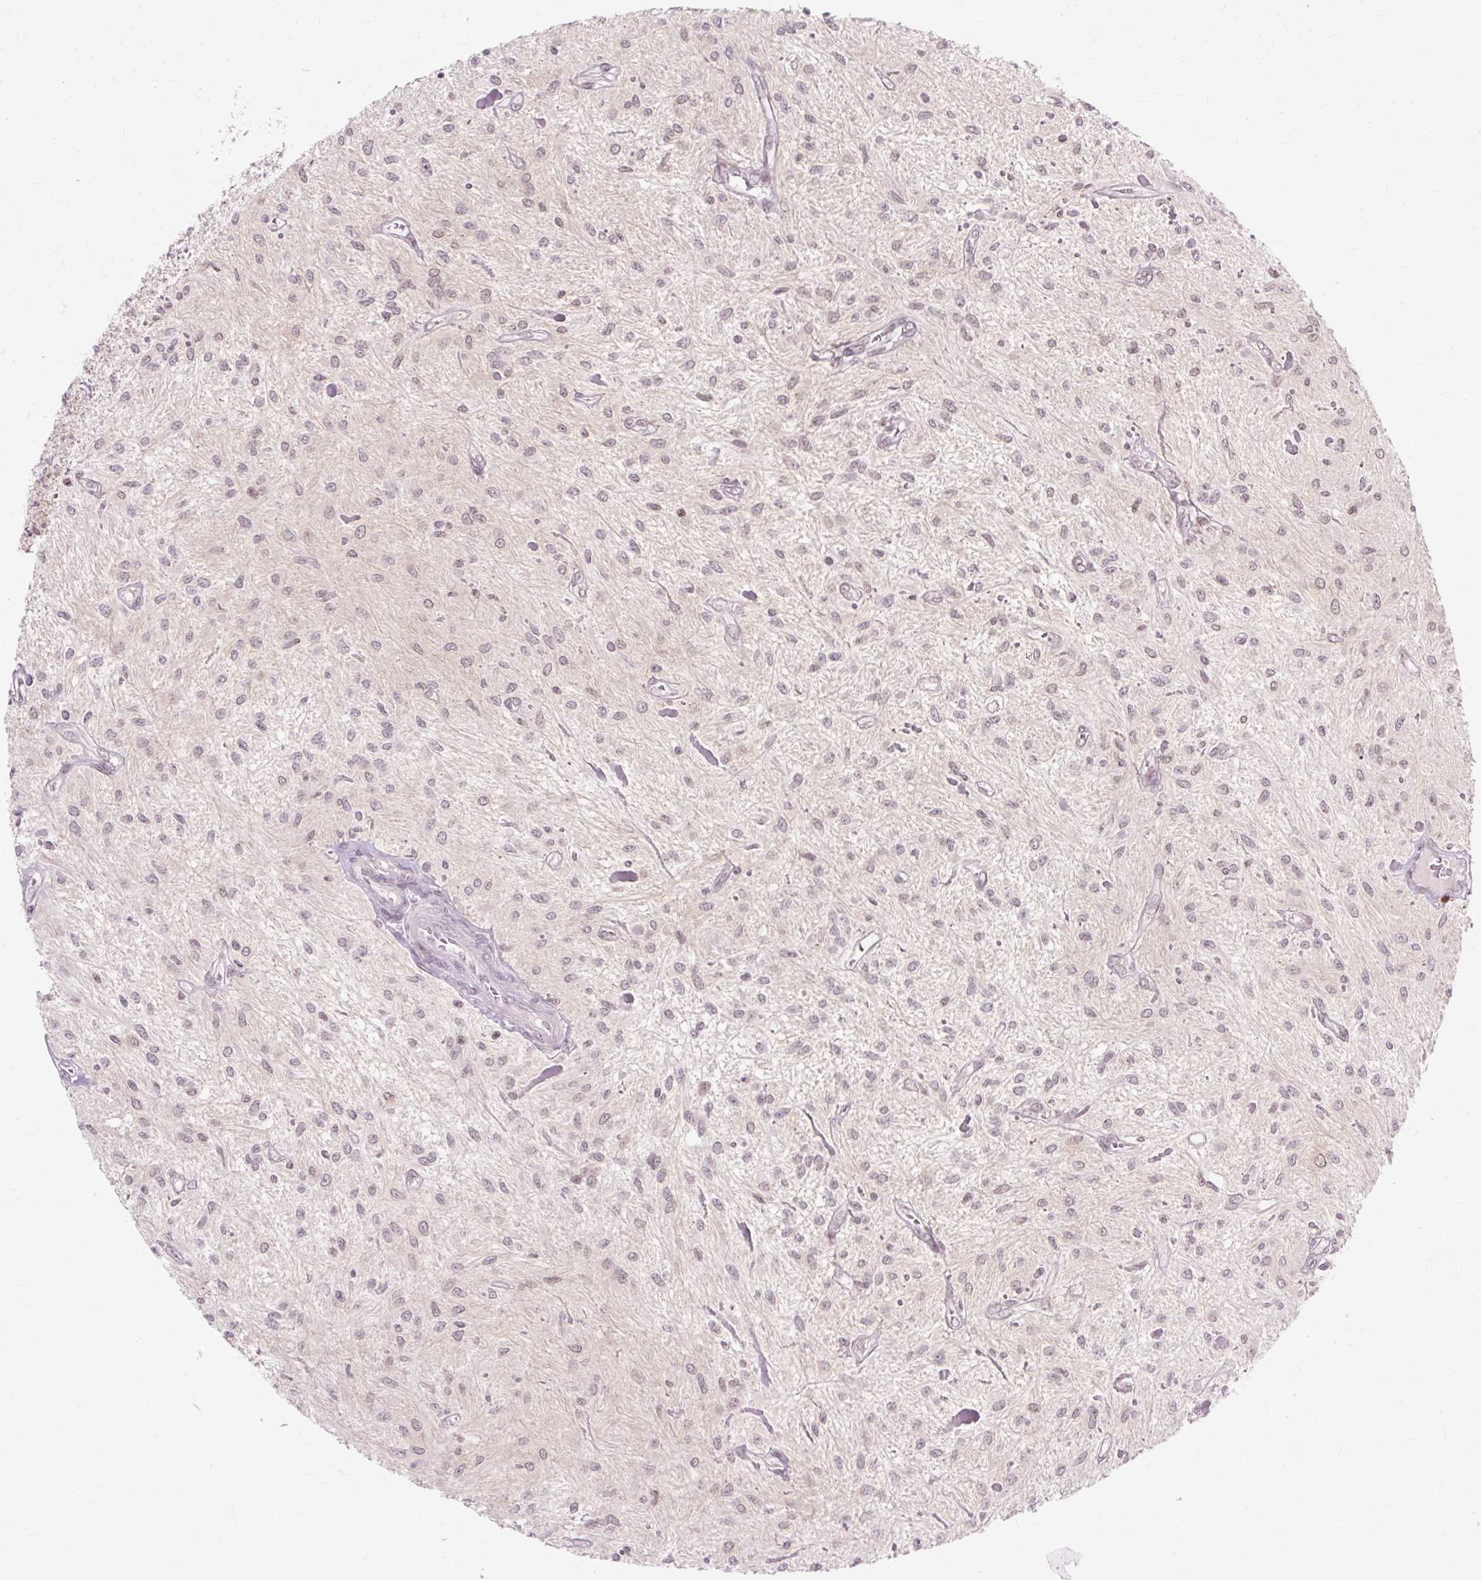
{"staining": {"intensity": "negative", "quantity": "none", "location": "none"}, "tissue": "glioma", "cell_type": "Tumor cells", "image_type": "cancer", "snomed": [{"axis": "morphology", "description": "Glioma, malignant, Low grade"}, {"axis": "topography", "description": "Cerebellum"}], "caption": "Immunohistochemistry micrograph of human glioma stained for a protein (brown), which demonstrates no staining in tumor cells. (Brightfield microscopy of DAB immunohistochemistry at high magnification).", "gene": "ZNF35", "patient": {"sex": "female", "age": 14}}